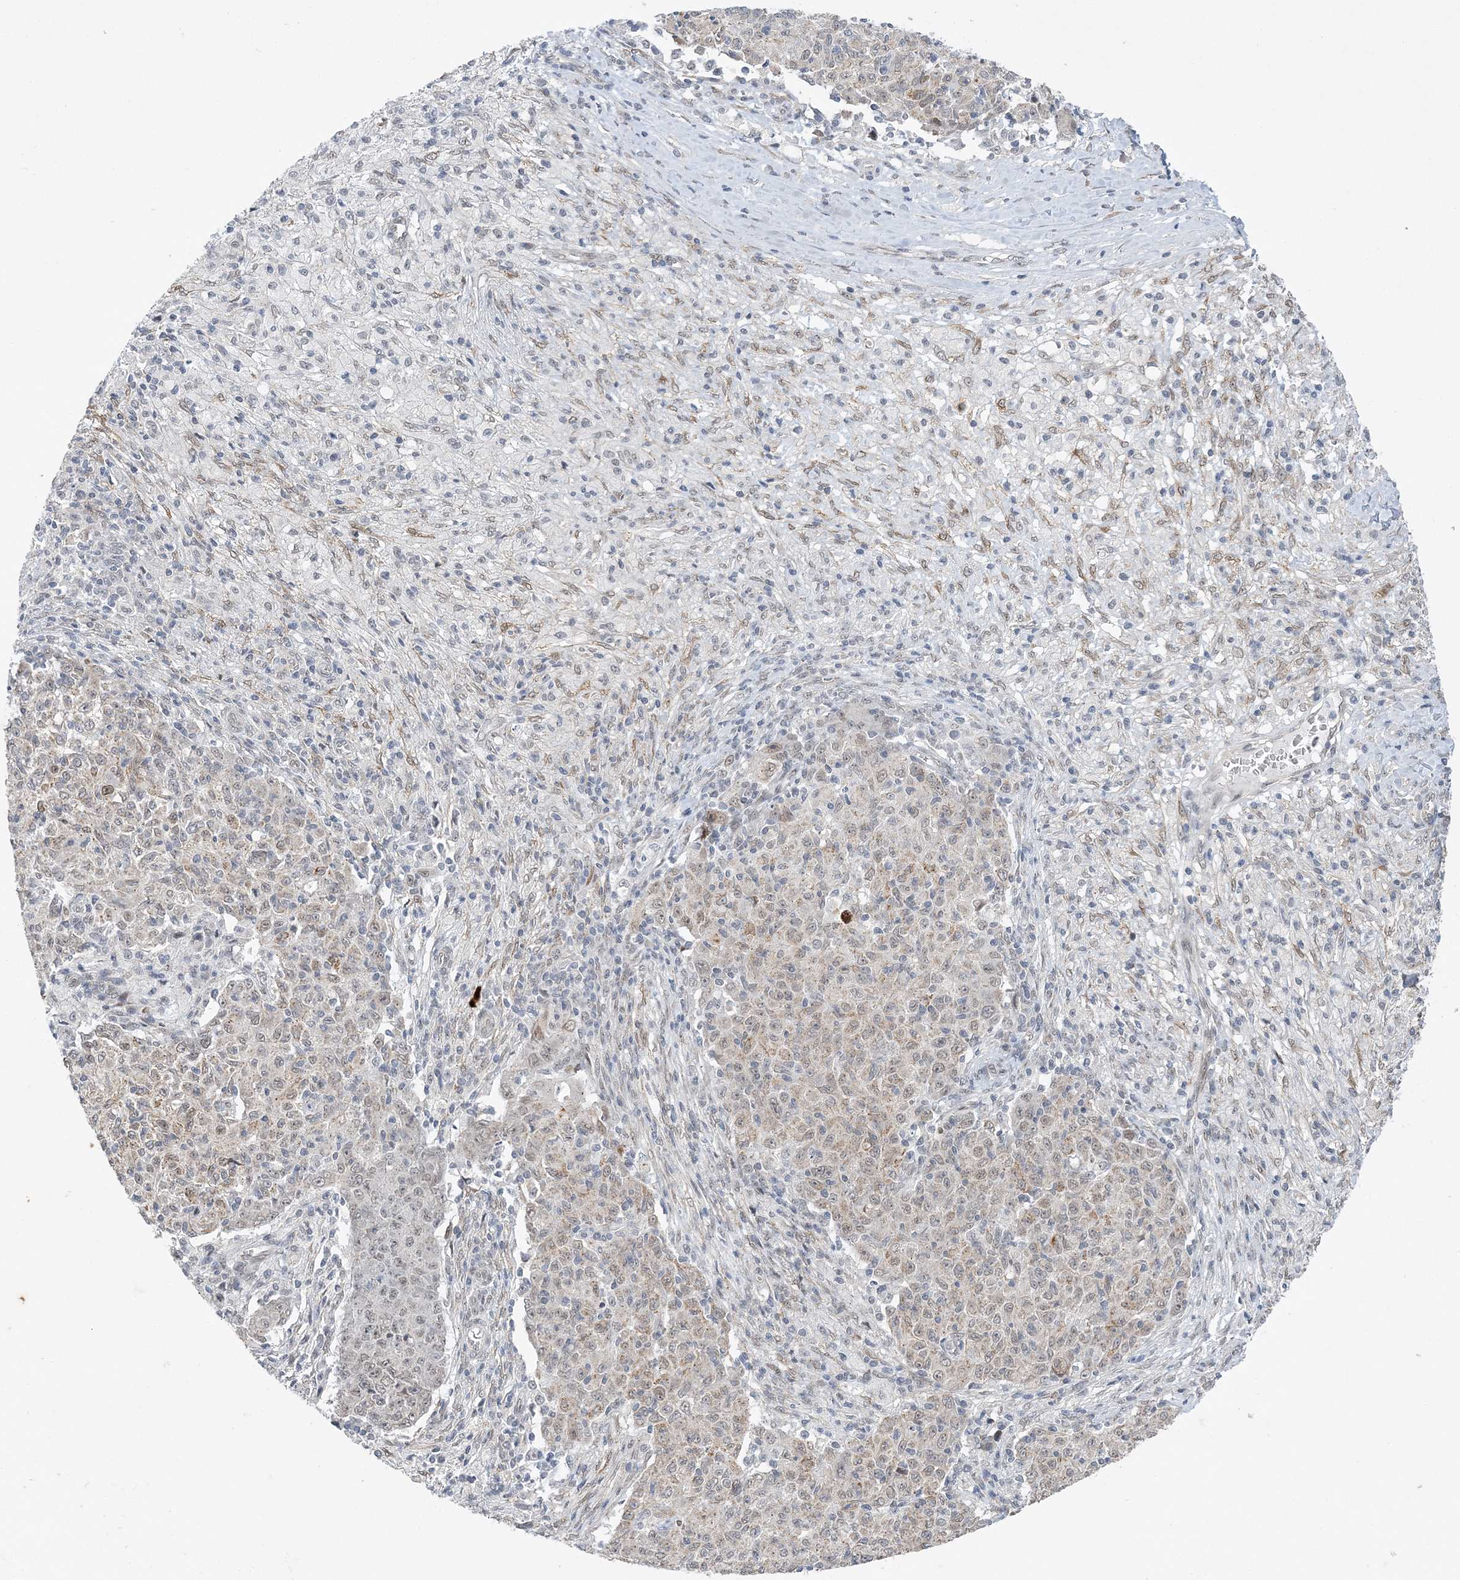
{"staining": {"intensity": "weak", "quantity": "<25%", "location": "nuclear"}, "tissue": "ovarian cancer", "cell_type": "Tumor cells", "image_type": "cancer", "snomed": [{"axis": "morphology", "description": "Carcinoma, endometroid"}, {"axis": "topography", "description": "Ovary"}], "caption": "Image shows no protein positivity in tumor cells of endometroid carcinoma (ovarian) tissue.", "gene": "WAC", "patient": {"sex": "female", "age": 42}}